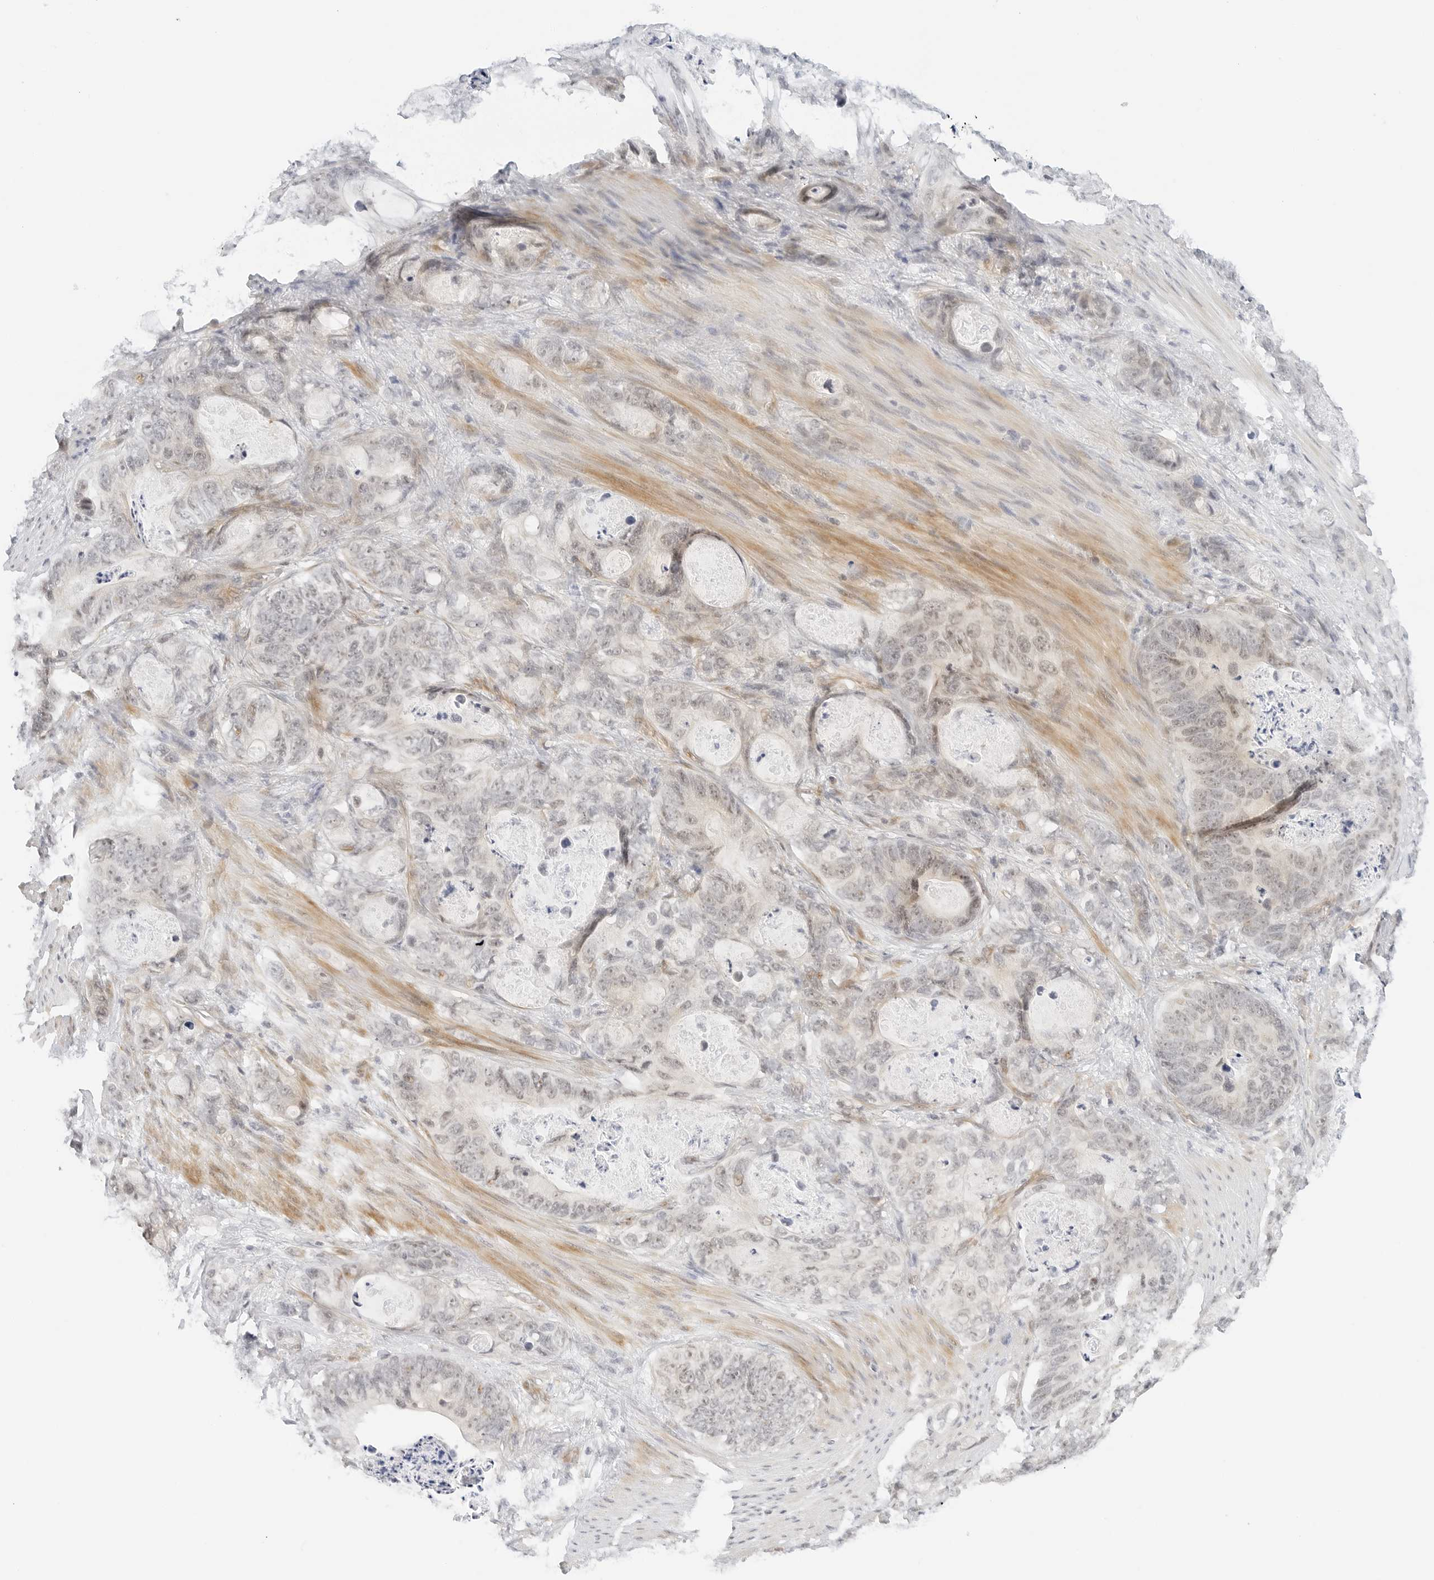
{"staining": {"intensity": "weak", "quantity": "25%-75%", "location": "nuclear"}, "tissue": "stomach cancer", "cell_type": "Tumor cells", "image_type": "cancer", "snomed": [{"axis": "morphology", "description": "Normal tissue, NOS"}, {"axis": "morphology", "description": "Adenocarcinoma, NOS"}, {"axis": "topography", "description": "Stomach"}], "caption": "The micrograph shows staining of adenocarcinoma (stomach), revealing weak nuclear protein expression (brown color) within tumor cells. The staining was performed using DAB (3,3'-diaminobenzidine) to visualize the protein expression in brown, while the nuclei were stained in blue with hematoxylin (Magnification: 20x).", "gene": "NEO1", "patient": {"sex": "female", "age": 89}}